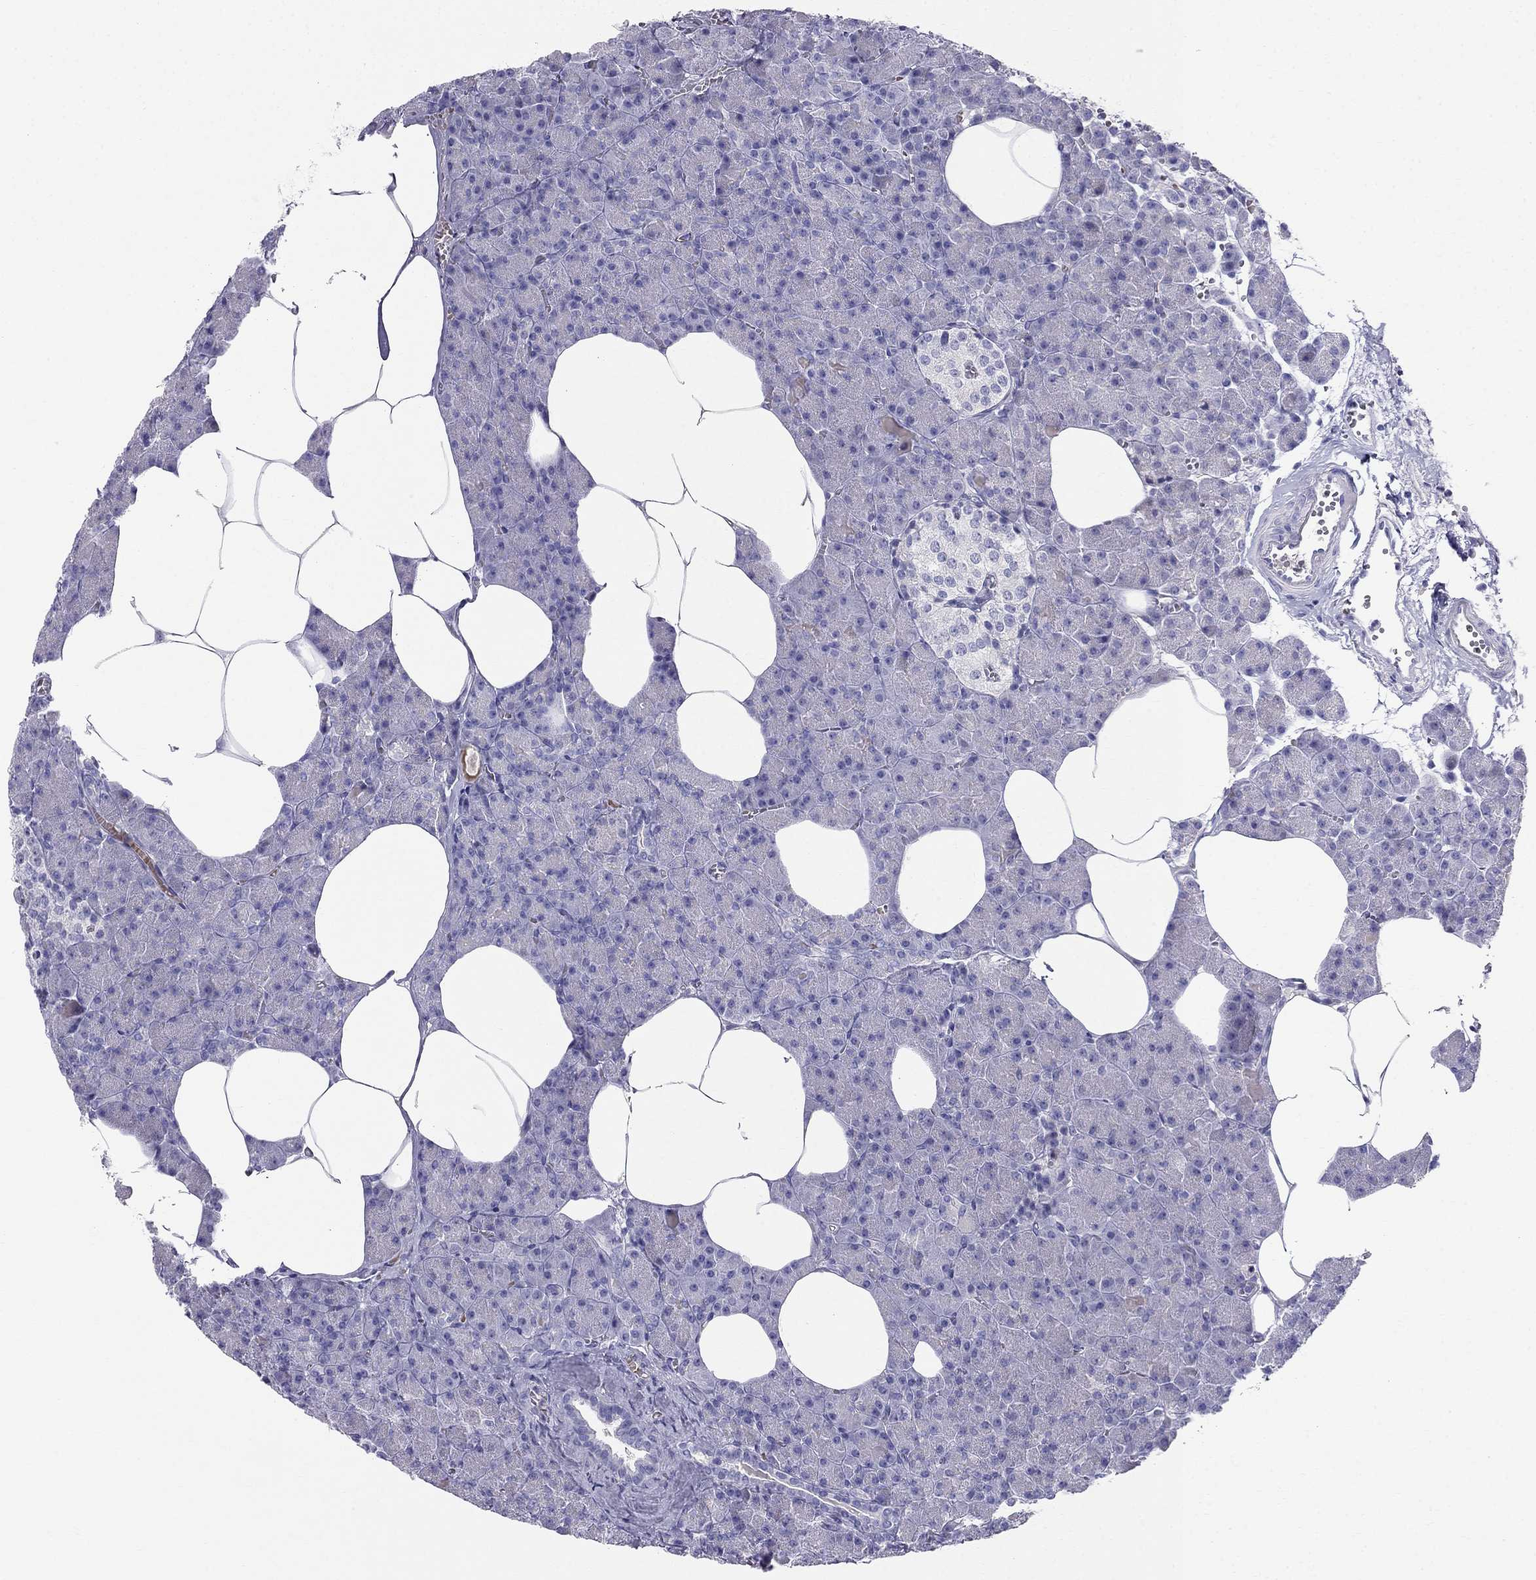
{"staining": {"intensity": "negative", "quantity": "none", "location": "none"}, "tissue": "pancreas", "cell_type": "Exocrine glandular cells", "image_type": "normal", "snomed": [{"axis": "morphology", "description": "Normal tissue, NOS"}, {"axis": "topography", "description": "Pancreas"}], "caption": "Exocrine glandular cells are negative for protein expression in unremarkable human pancreas.", "gene": "DNAAF6", "patient": {"sex": "female", "age": 45}}